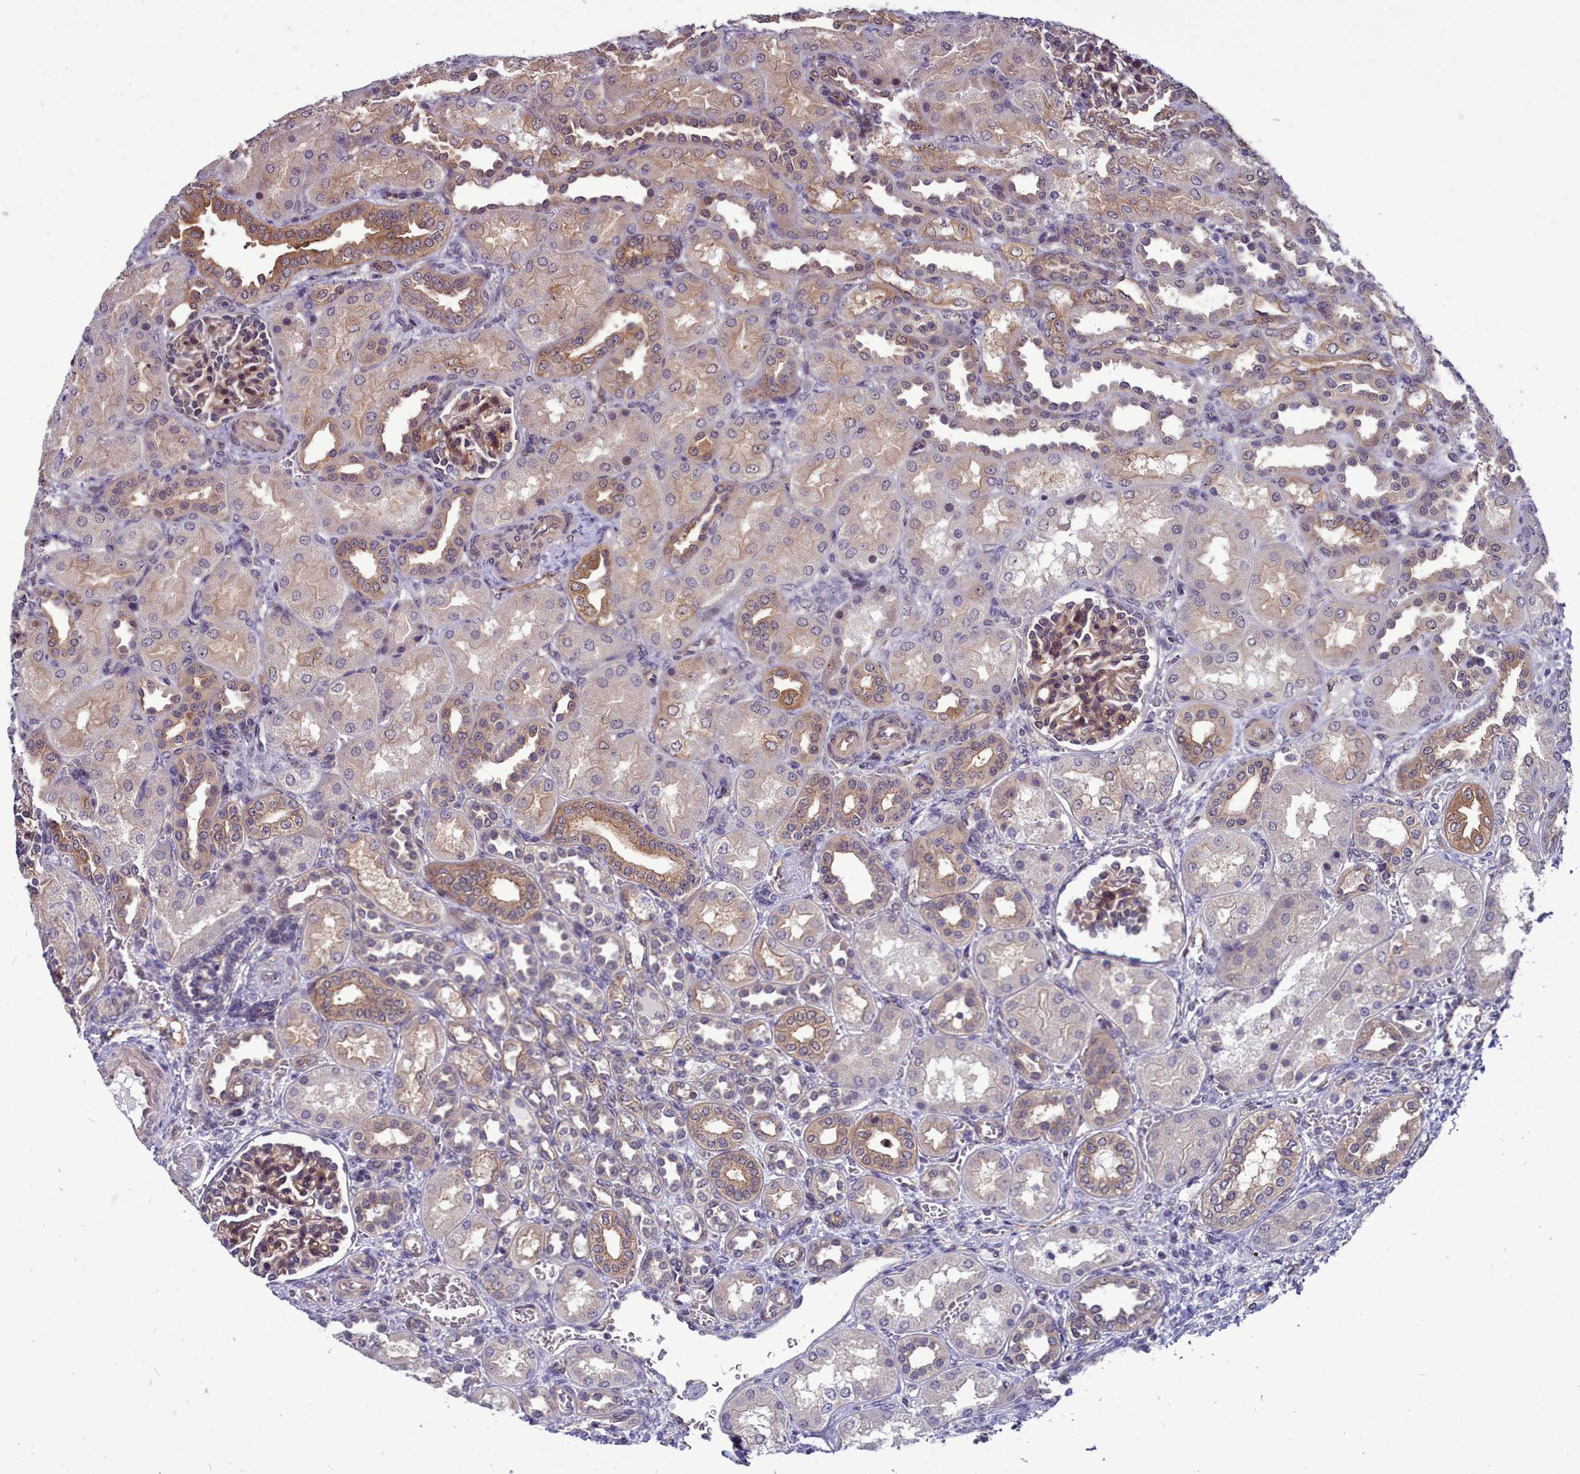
{"staining": {"intensity": "moderate", "quantity": "25%-75%", "location": "cytoplasmic/membranous"}, "tissue": "kidney", "cell_type": "Cells in glomeruli", "image_type": "normal", "snomed": [{"axis": "morphology", "description": "Normal tissue, NOS"}, {"axis": "morphology", "description": "Neoplasm, malignant, NOS"}, {"axis": "topography", "description": "Kidney"}], "caption": "The photomicrograph displays a brown stain indicating the presence of a protein in the cytoplasmic/membranous of cells in glomeruli in kidney. (DAB (3,3'-diaminobenzidine) IHC with brightfield microscopy, high magnification).", "gene": "BCAR1", "patient": {"sex": "female", "age": 1}}